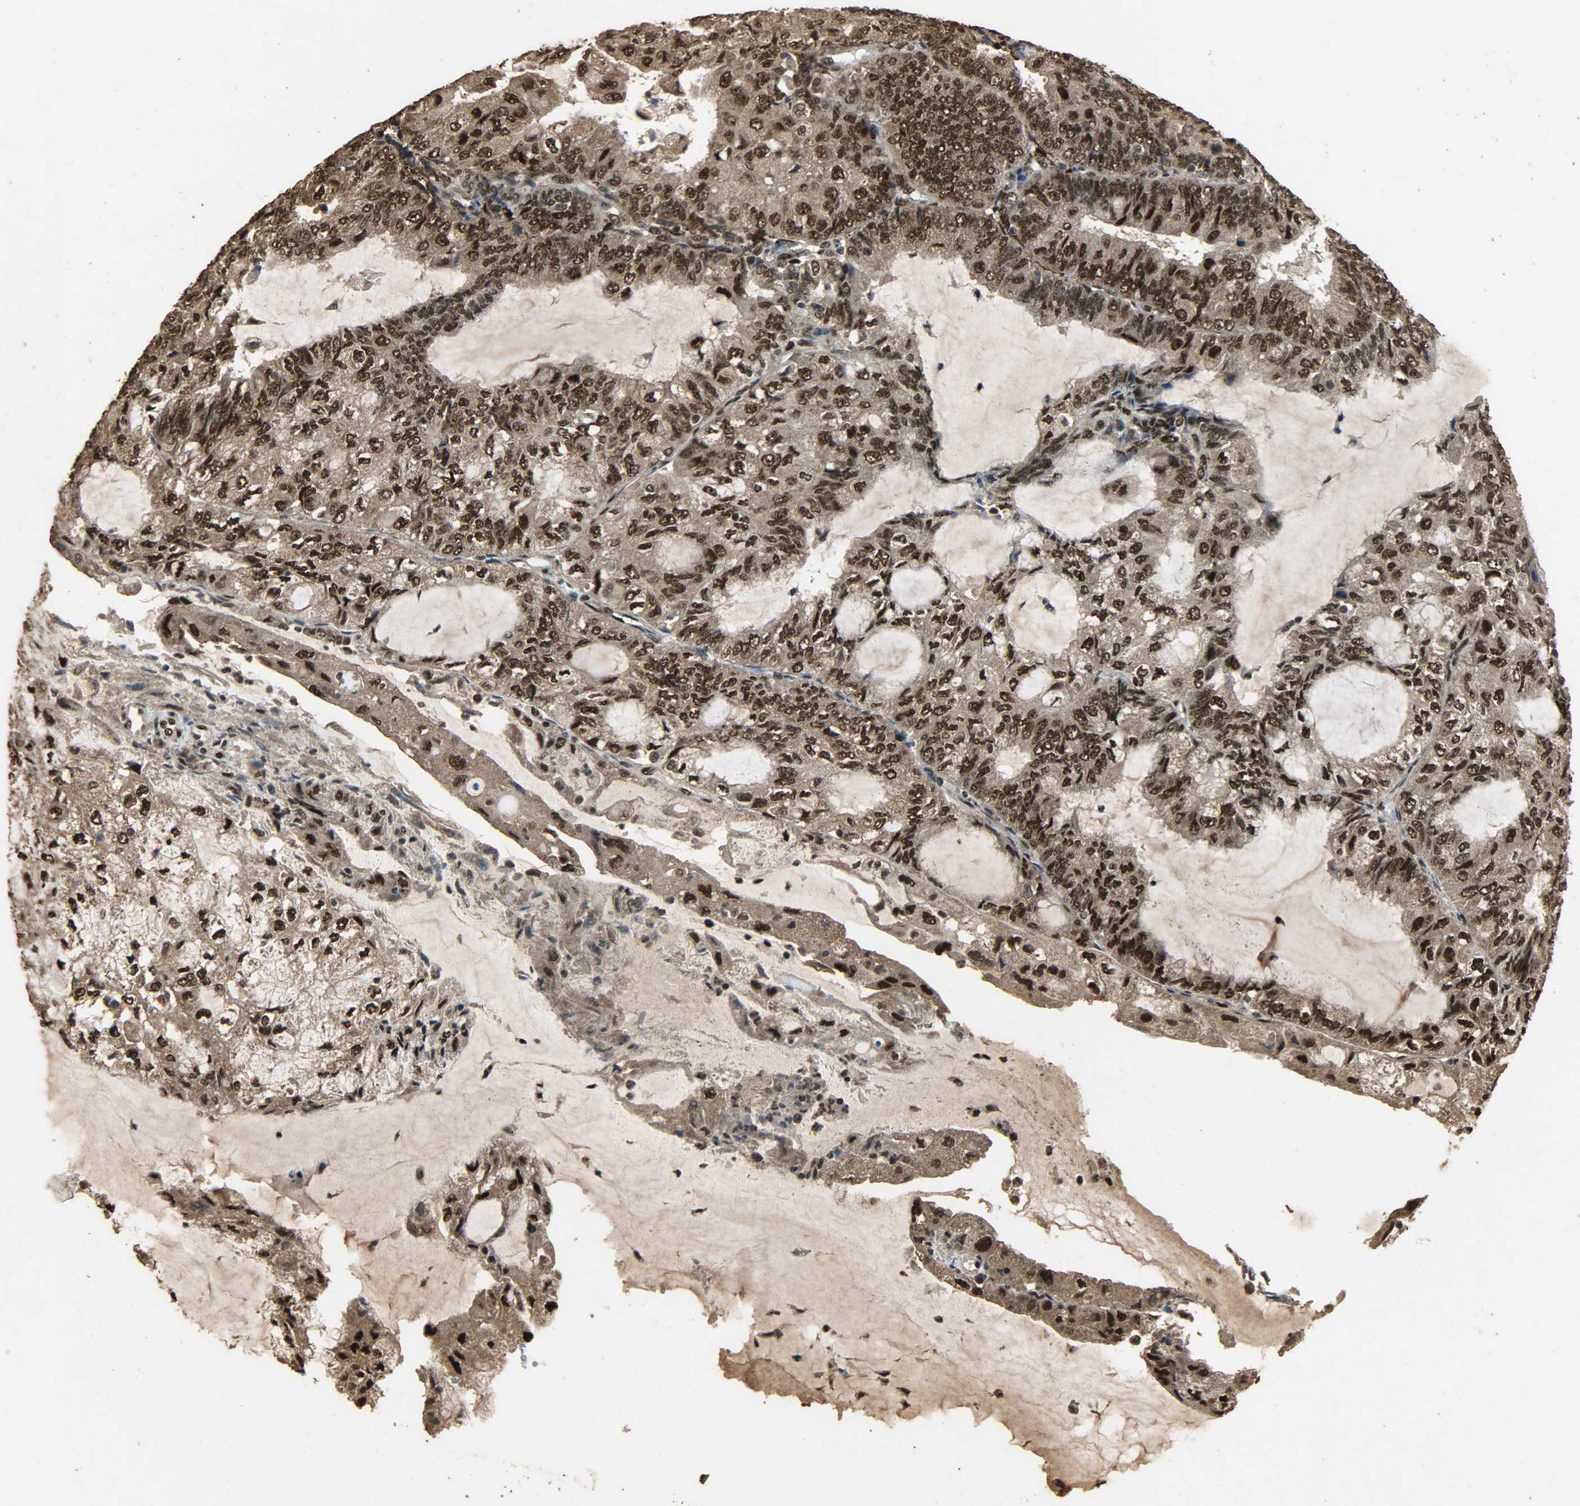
{"staining": {"intensity": "strong", "quantity": ">75%", "location": "cytoplasmic/membranous,nuclear"}, "tissue": "endometrial cancer", "cell_type": "Tumor cells", "image_type": "cancer", "snomed": [{"axis": "morphology", "description": "Adenocarcinoma, NOS"}, {"axis": "topography", "description": "Endometrium"}], "caption": "Protein analysis of endometrial adenocarcinoma tissue shows strong cytoplasmic/membranous and nuclear staining in approximately >75% of tumor cells.", "gene": "CCNT2", "patient": {"sex": "female", "age": 81}}